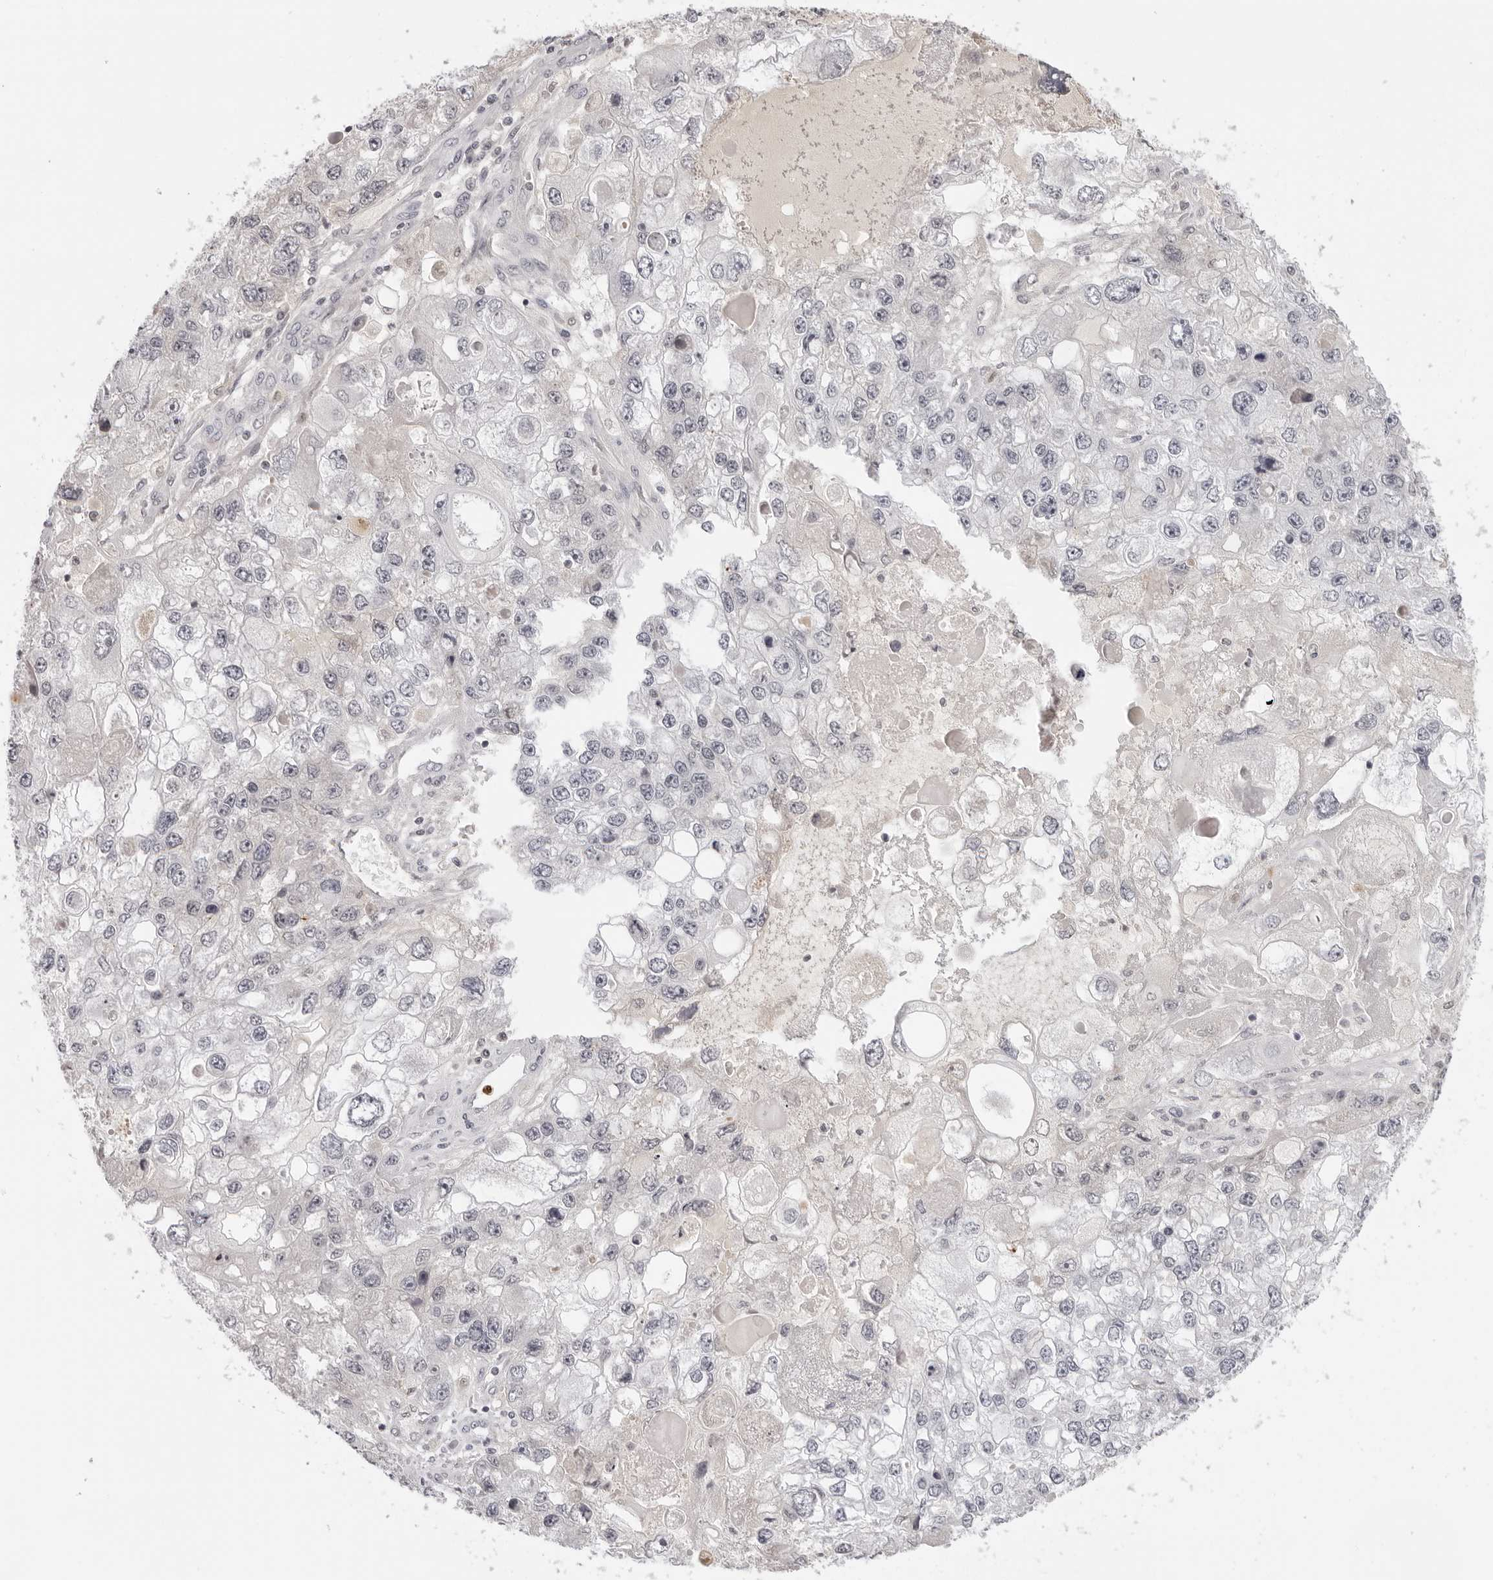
{"staining": {"intensity": "negative", "quantity": "none", "location": "none"}, "tissue": "endometrial cancer", "cell_type": "Tumor cells", "image_type": "cancer", "snomed": [{"axis": "morphology", "description": "Adenocarcinoma, NOS"}, {"axis": "topography", "description": "Endometrium"}], "caption": "The micrograph demonstrates no staining of tumor cells in endometrial cancer (adenocarcinoma). Nuclei are stained in blue.", "gene": "STRADB", "patient": {"sex": "female", "age": 49}}